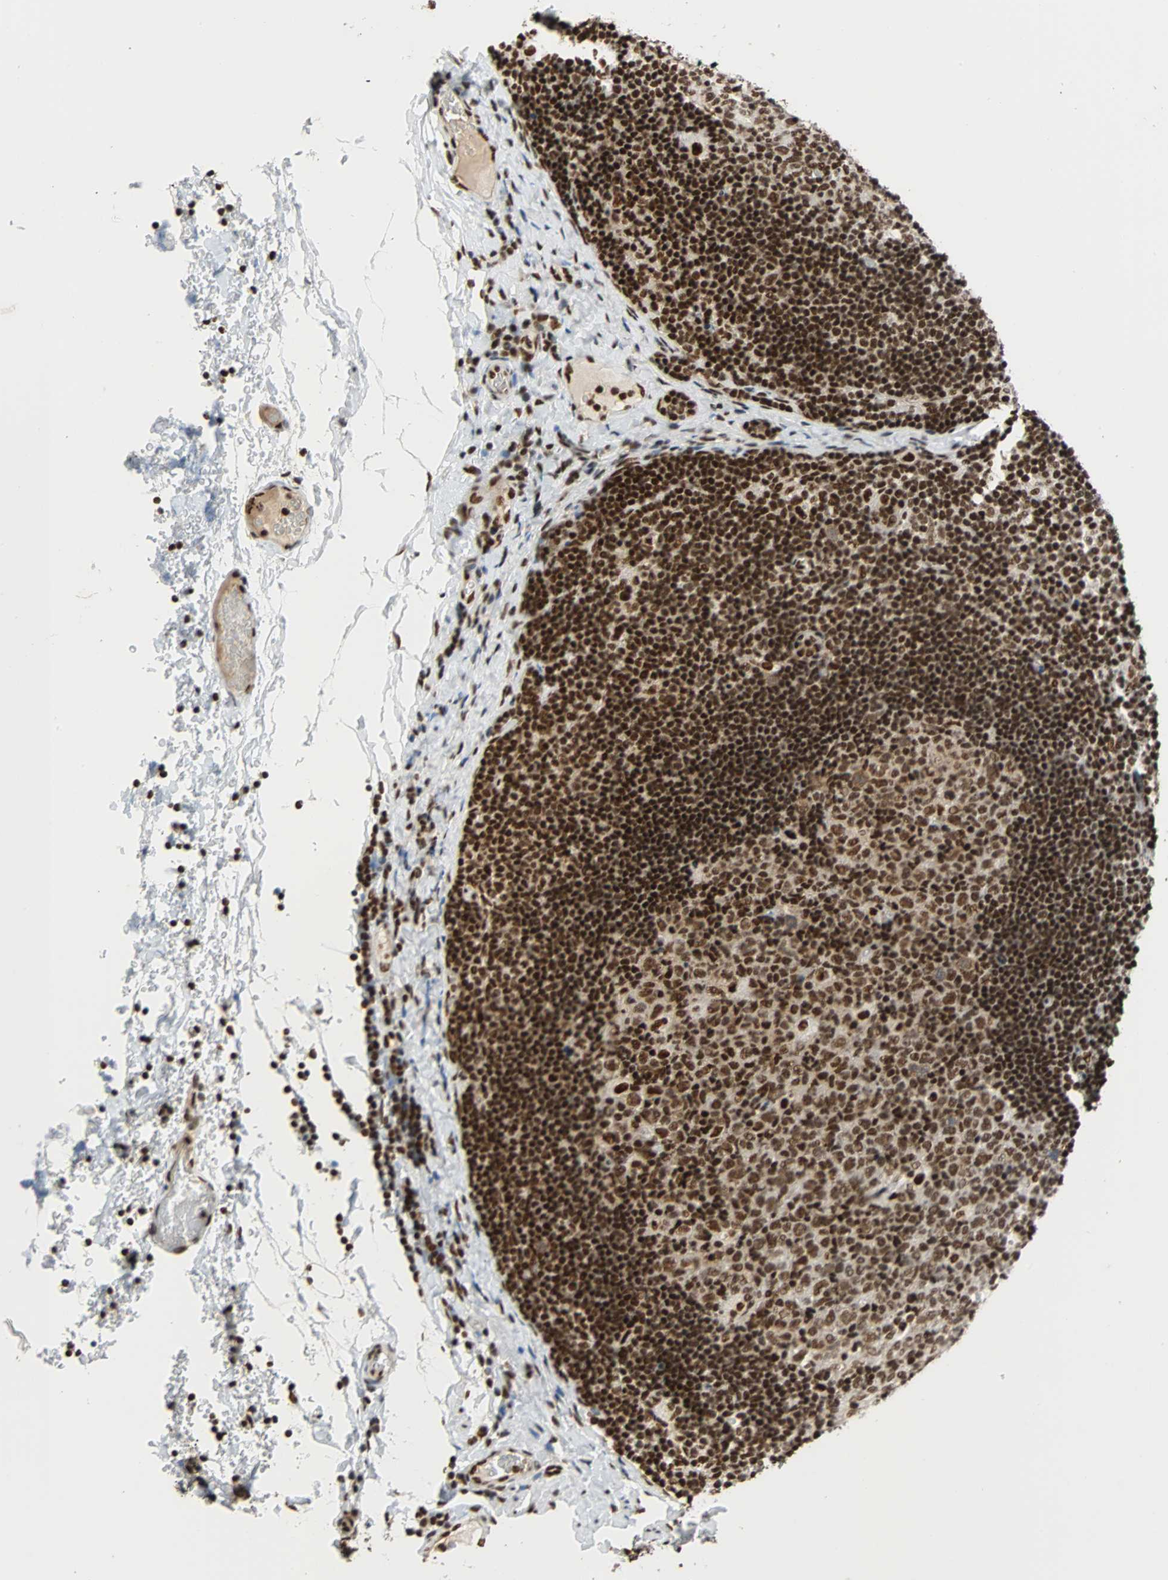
{"staining": {"intensity": "strong", "quantity": ">75%", "location": "nuclear"}, "tissue": "lymph node", "cell_type": "Germinal center cells", "image_type": "normal", "snomed": [{"axis": "morphology", "description": "Normal tissue, NOS"}, {"axis": "topography", "description": "Lymph node"}], "caption": "DAB immunohistochemical staining of normal lymph node displays strong nuclear protein positivity in about >75% of germinal center cells. (IHC, brightfield microscopy, high magnification).", "gene": "CDK12", "patient": {"sex": "female", "age": 14}}